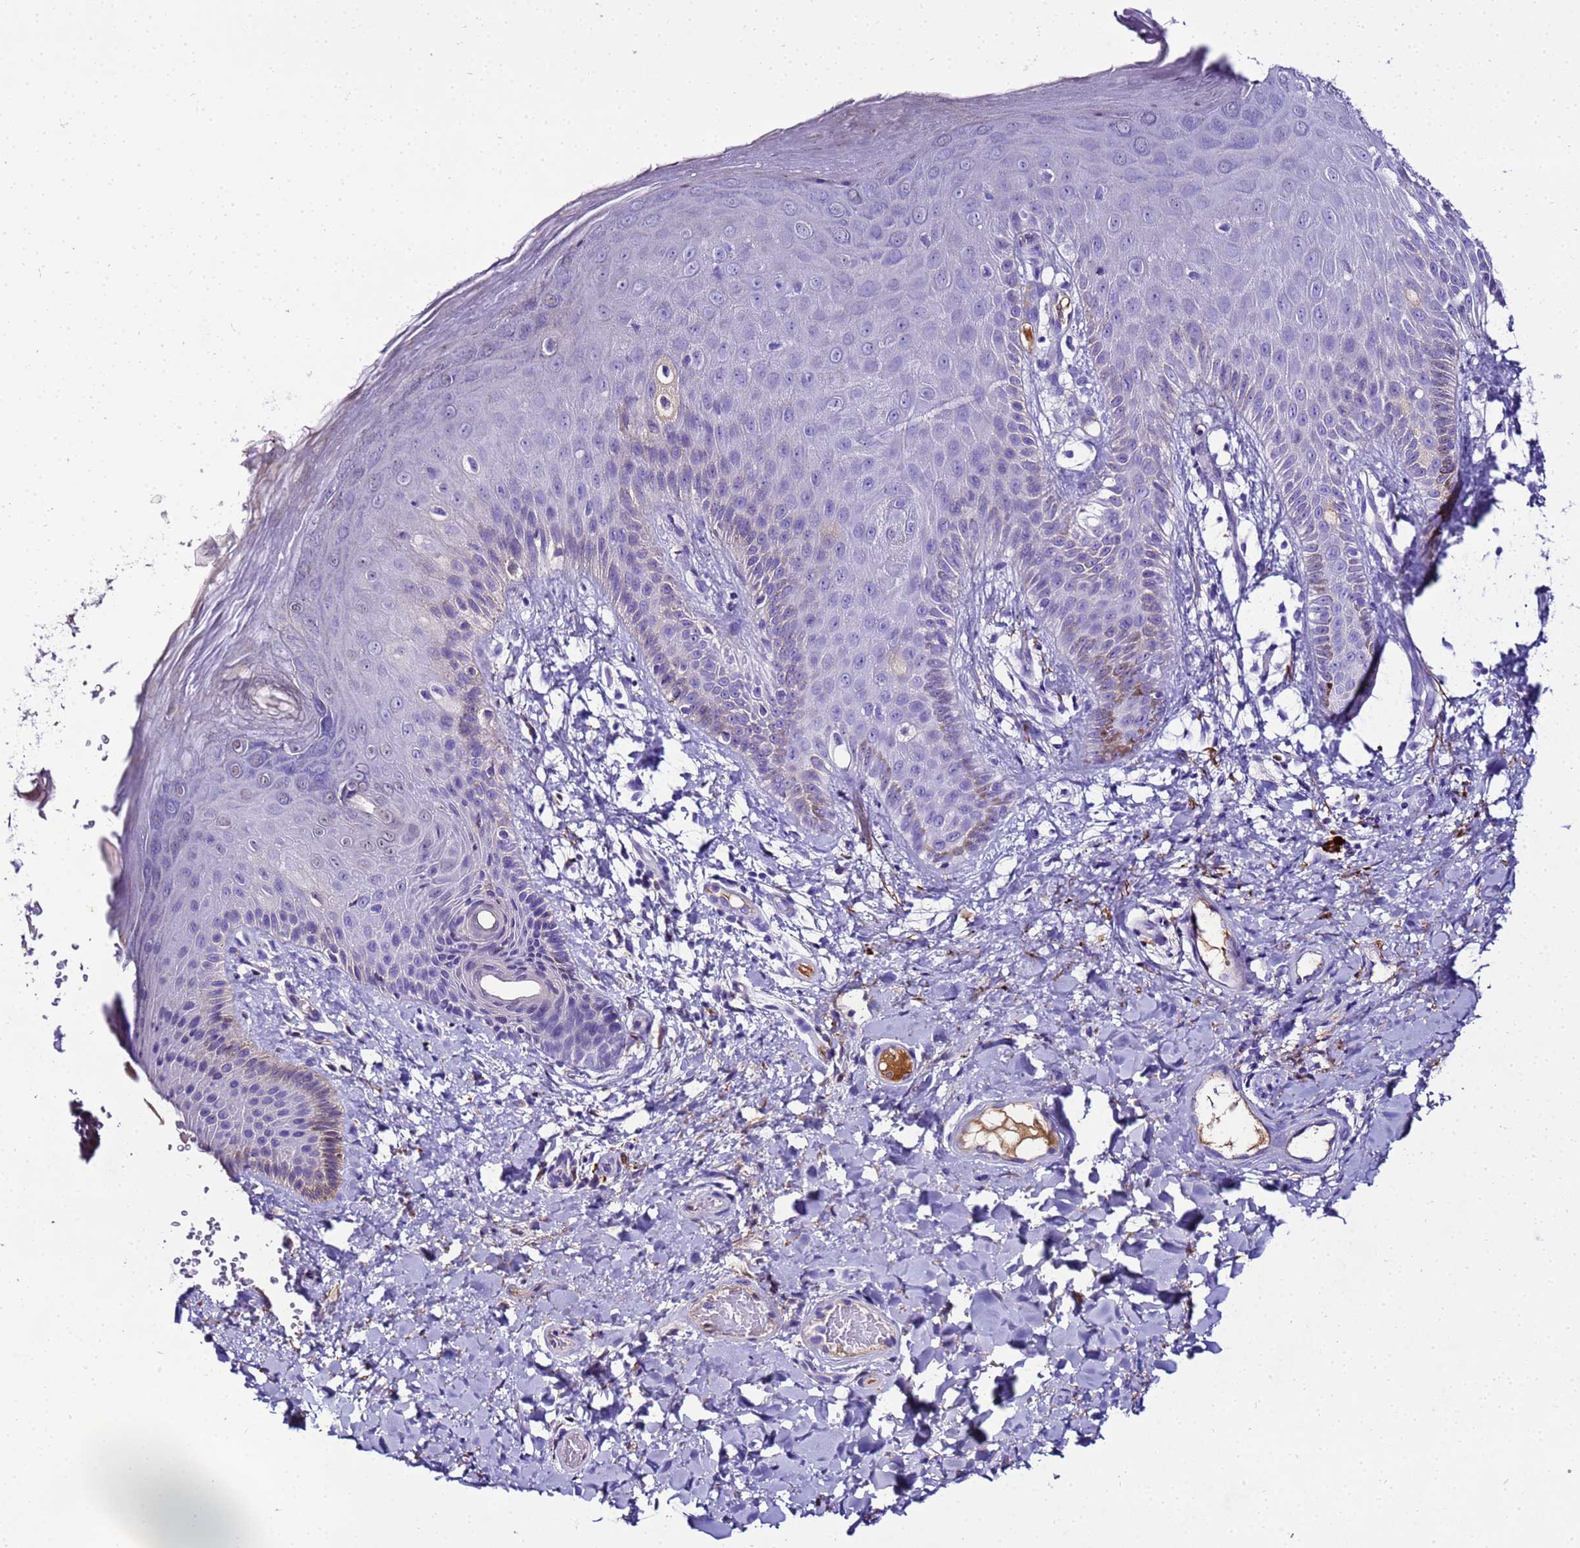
{"staining": {"intensity": "negative", "quantity": "none", "location": "none"}, "tissue": "skin", "cell_type": "Epidermal cells", "image_type": "normal", "snomed": [{"axis": "morphology", "description": "Normal tissue, NOS"}, {"axis": "morphology", "description": "Neoplasm, malignant, NOS"}, {"axis": "topography", "description": "Anal"}], "caption": "Micrograph shows no significant protein positivity in epidermal cells of normal skin.", "gene": "CFHR1", "patient": {"sex": "male", "age": 47}}